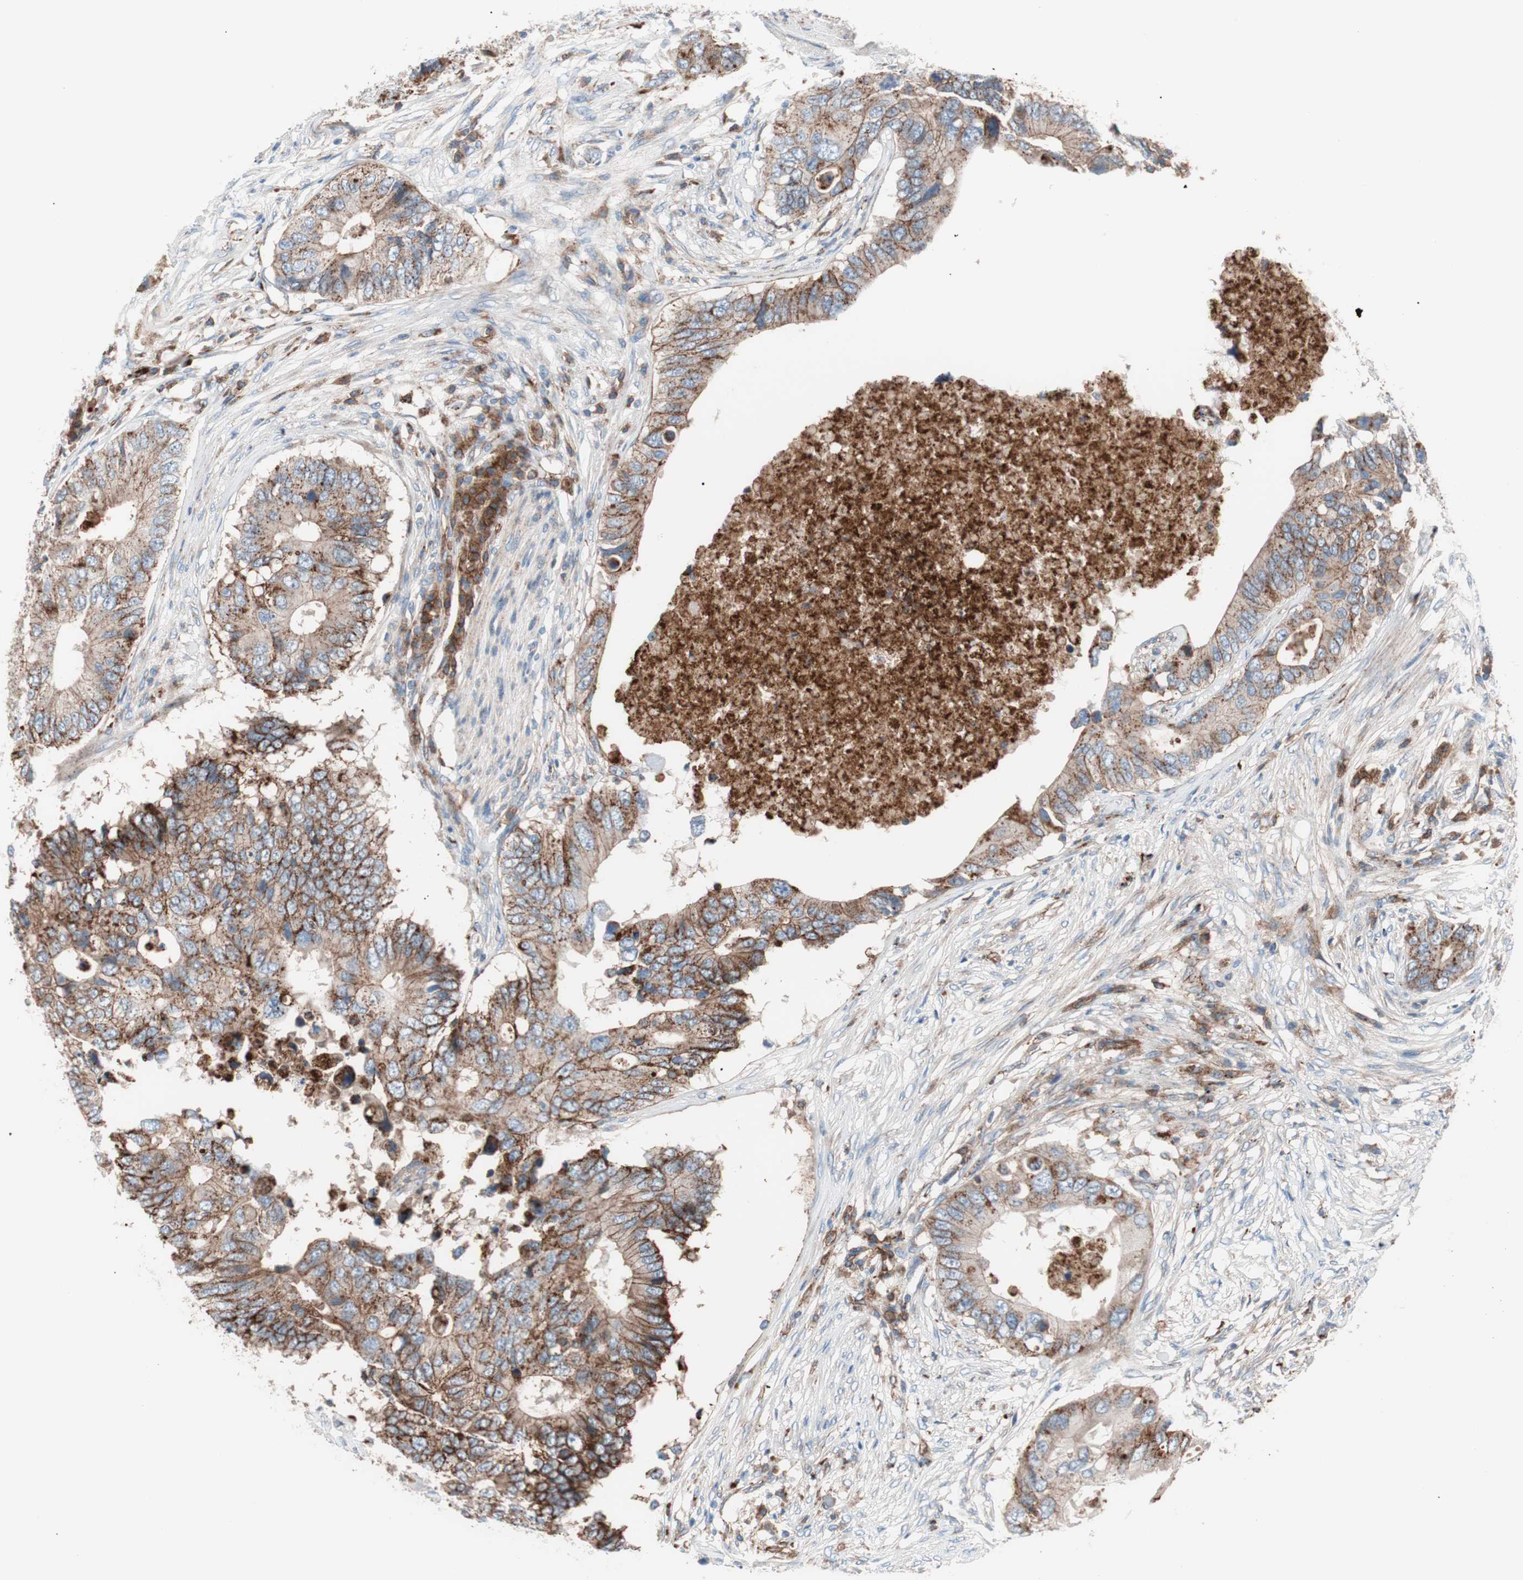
{"staining": {"intensity": "strong", "quantity": ">75%", "location": "cytoplasmic/membranous"}, "tissue": "colorectal cancer", "cell_type": "Tumor cells", "image_type": "cancer", "snomed": [{"axis": "morphology", "description": "Adenocarcinoma, NOS"}, {"axis": "topography", "description": "Colon"}], "caption": "Tumor cells exhibit high levels of strong cytoplasmic/membranous positivity in approximately >75% of cells in human adenocarcinoma (colorectal).", "gene": "FLOT2", "patient": {"sex": "male", "age": 71}}